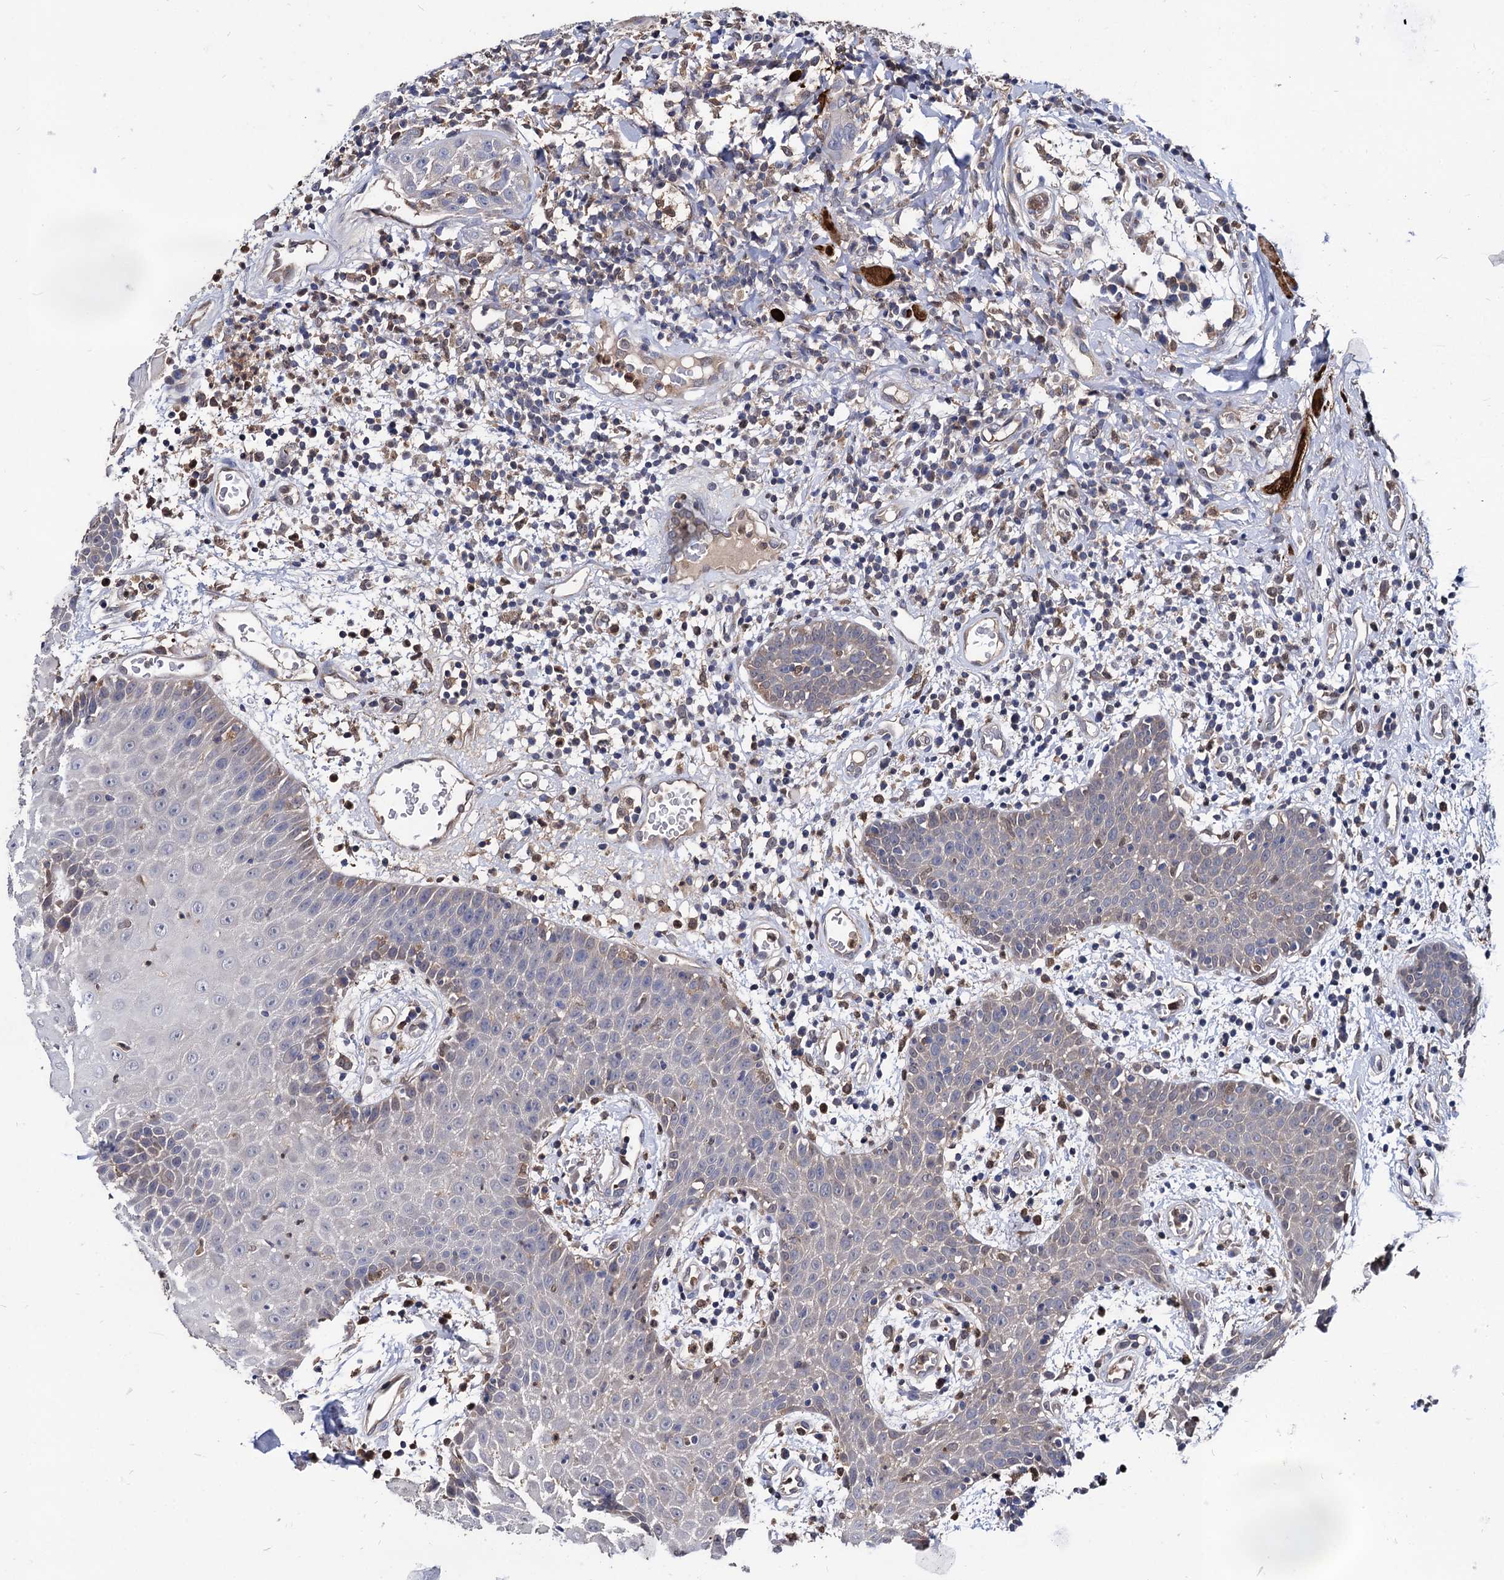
{"staining": {"intensity": "weak", "quantity": "25%-75%", "location": "cytoplasmic/membranous,nuclear"}, "tissue": "oral mucosa", "cell_type": "Squamous epithelial cells", "image_type": "normal", "snomed": [{"axis": "morphology", "description": "Normal tissue, NOS"}, {"axis": "topography", "description": "Skeletal muscle"}, {"axis": "topography", "description": "Oral tissue"}, {"axis": "topography", "description": "Salivary gland"}, {"axis": "topography", "description": "Peripheral nerve tissue"}], "caption": "An immunohistochemistry histopathology image of unremarkable tissue is shown. Protein staining in brown shows weak cytoplasmic/membranous,nuclear positivity in oral mucosa within squamous epithelial cells. Immunohistochemistry (ihc) stains the protein in brown and the nuclei are stained blue.", "gene": "CPPED1", "patient": {"sex": "male", "age": 54}}